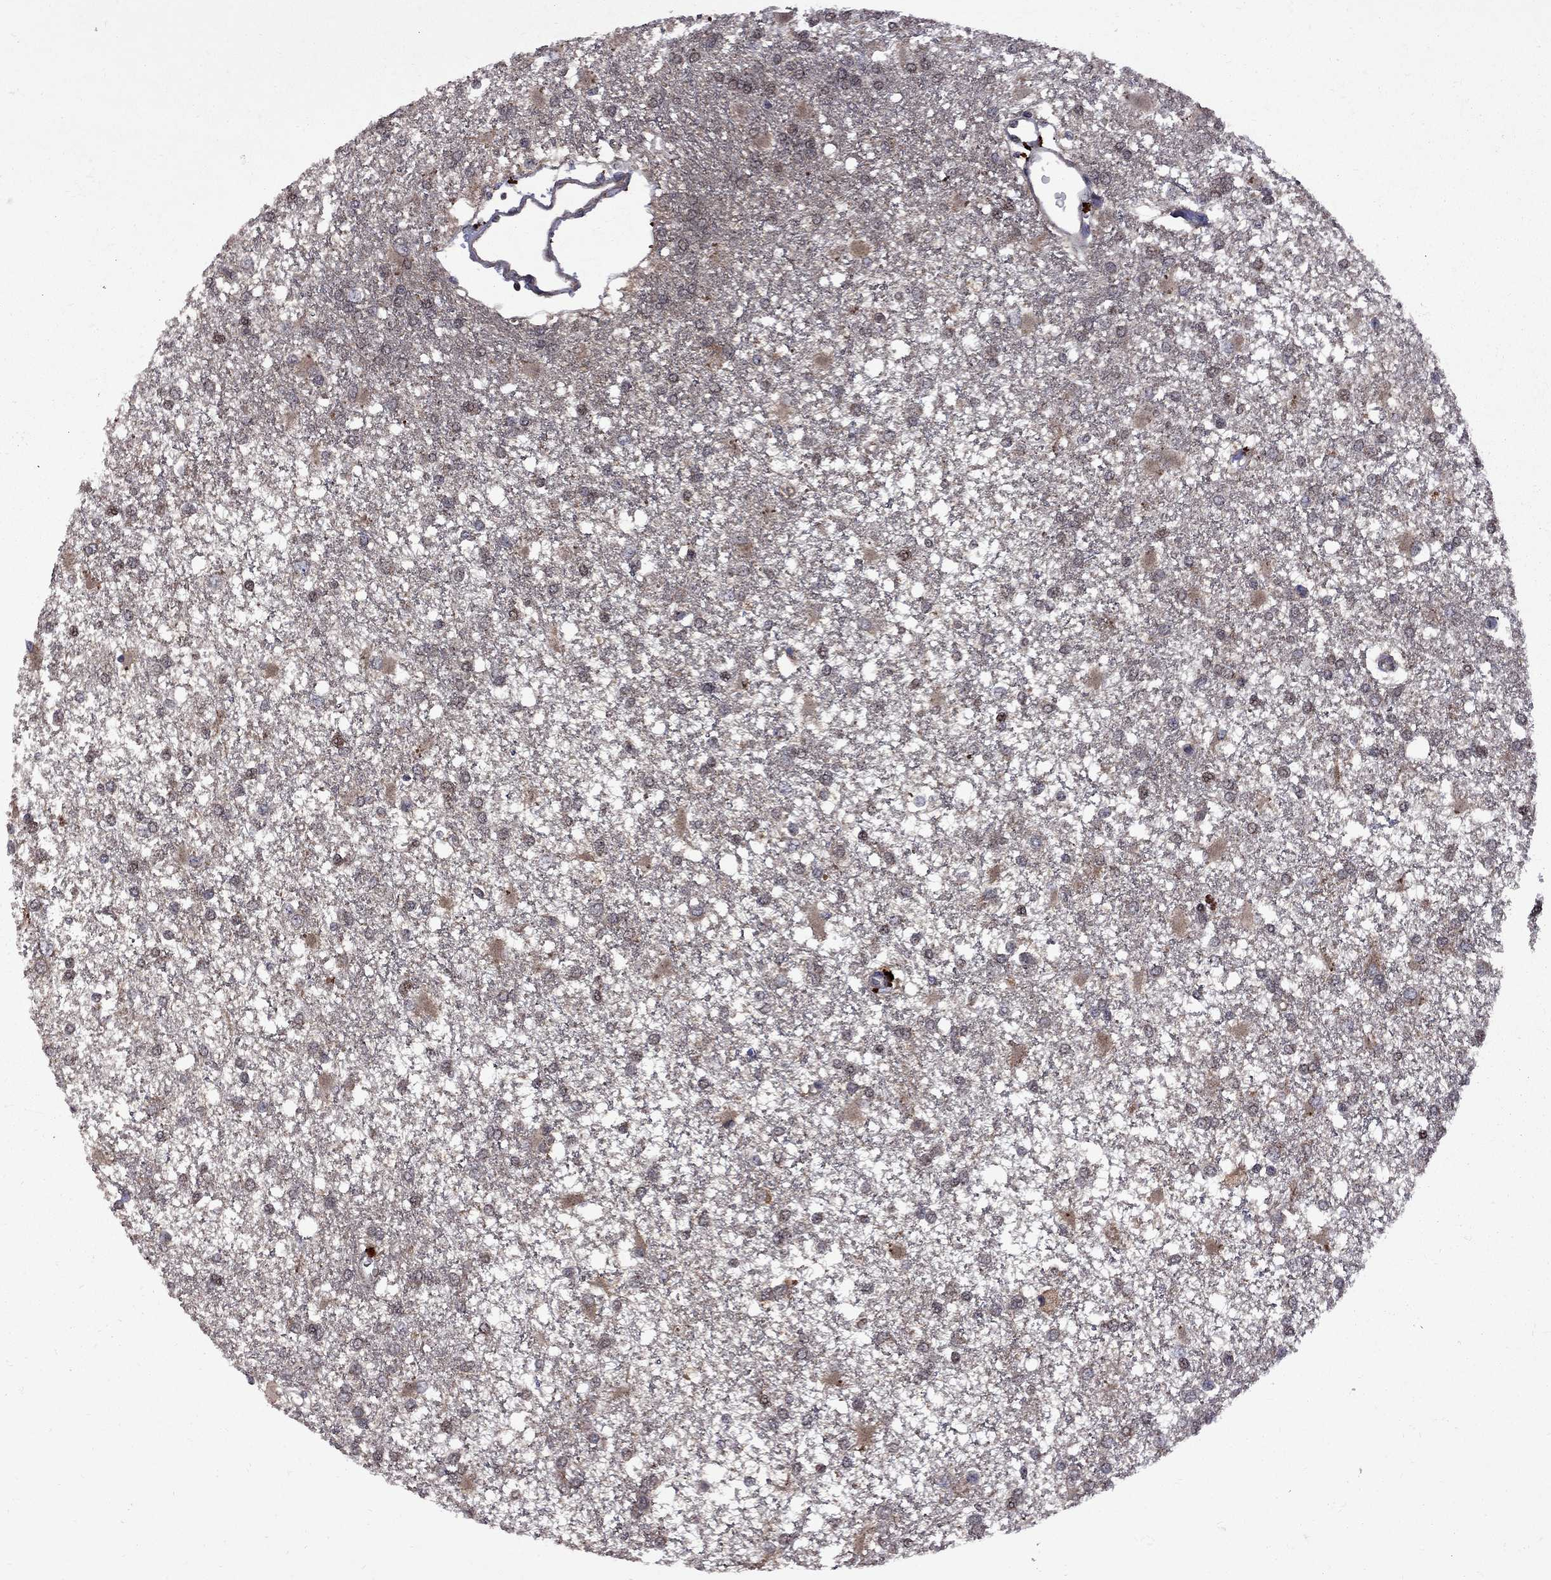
{"staining": {"intensity": "moderate", "quantity": "<25%", "location": "cytoplasmic/membranous"}, "tissue": "glioma", "cell_type": "Tumor cells", "image_type": "cancer", "snomed": [{"axis": "morphology", "description": "Glioma, malignant, High grade"}, {"axis": "topography", "description": "Cerebral cortex"}], "caption": "A brown stain highlights moderate cytoplasmic/membranous positivity of a protein in human glioma tumor cells. The protein of interest is shown in brown color, while the nuclei are stained blue.", "gene": "IPP", "patient": {"sex": "male", "age": 79}}